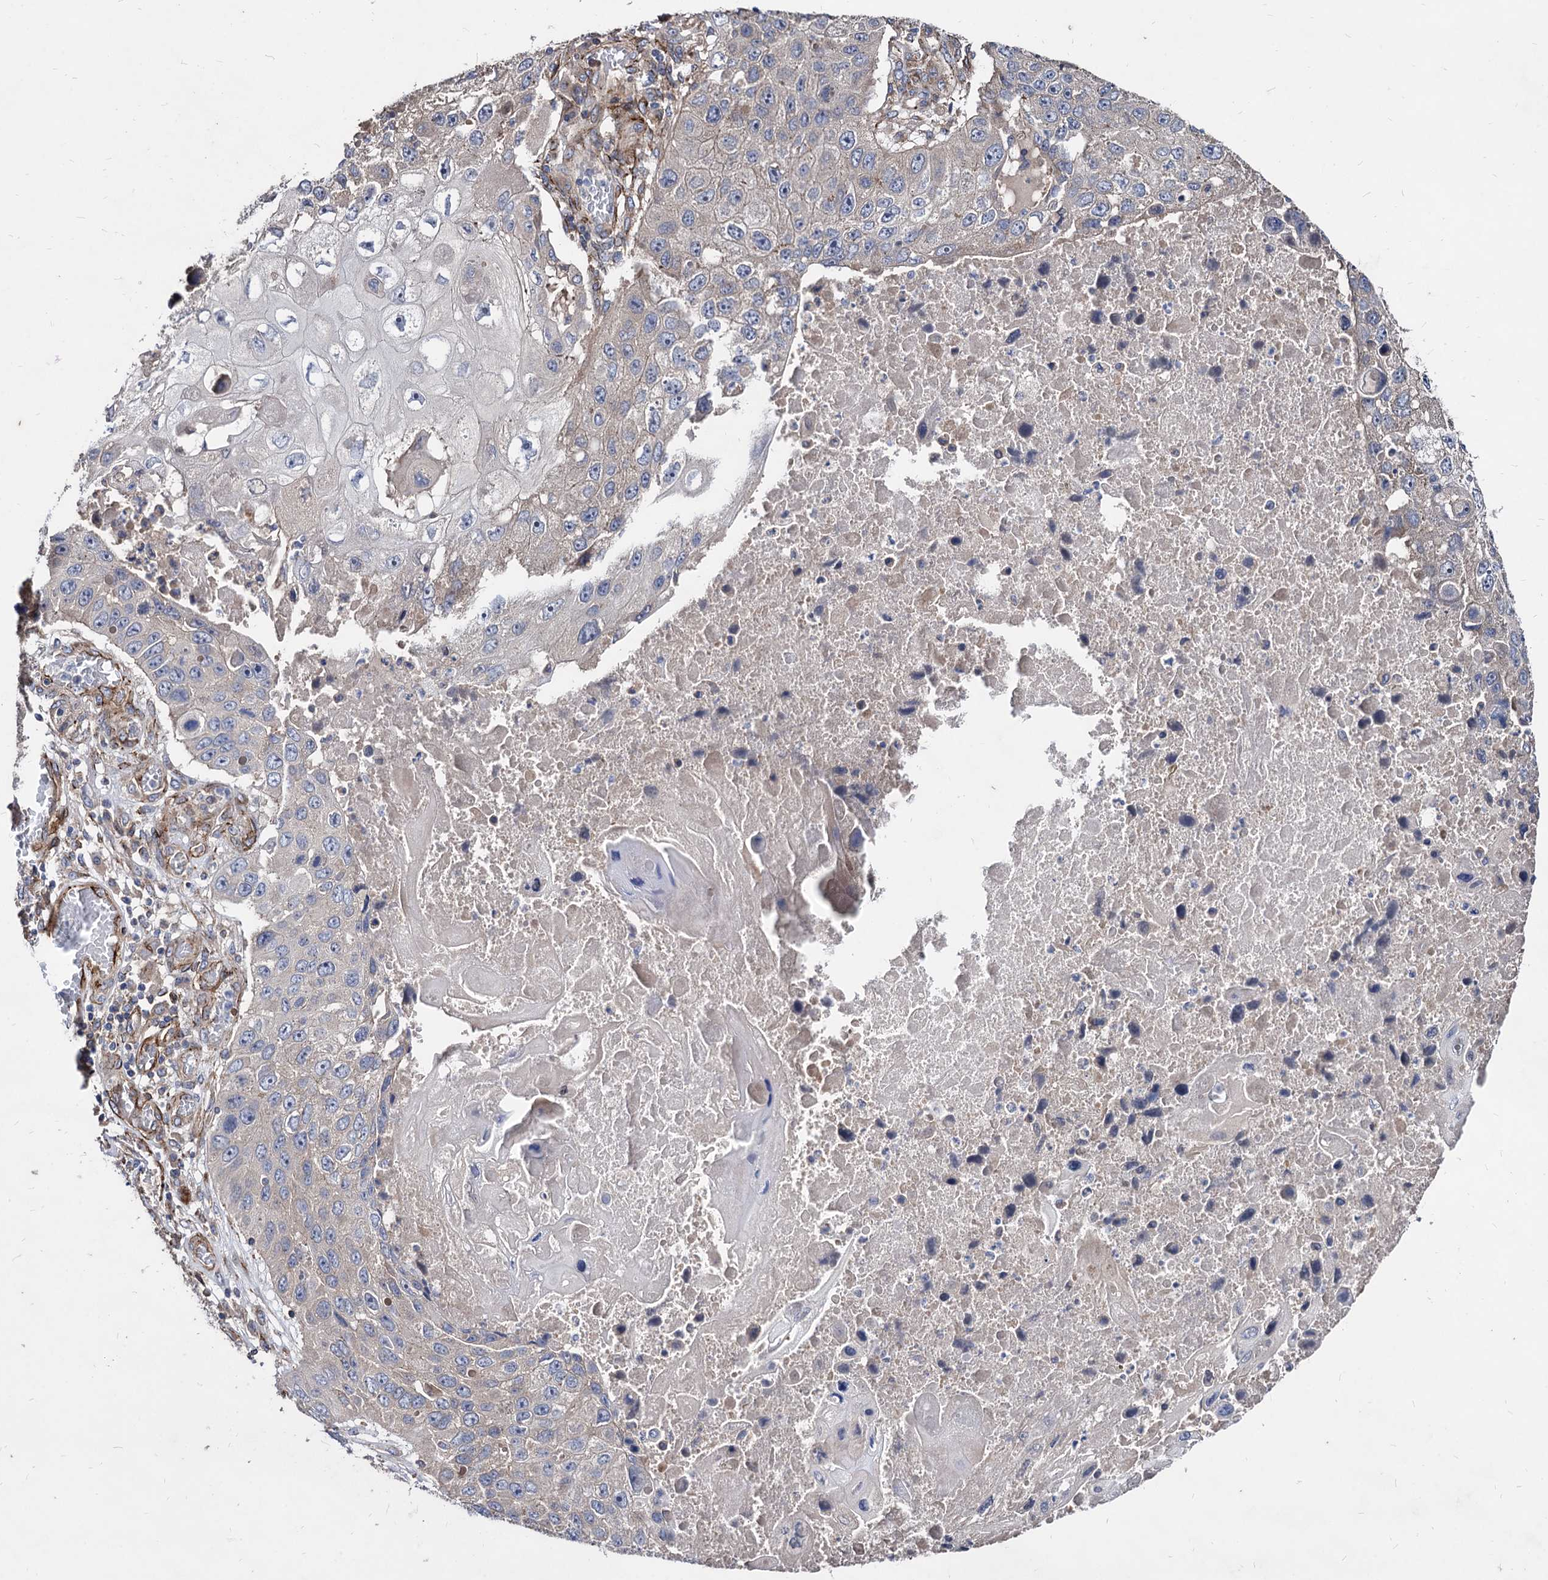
{"staining": {"intensity": "weak", "quantity": "<25%", "location": "cytoplasmic/membranous"}, "tissue": "lung cancer", "cell_type": "Tumor cells", "image_type": "cancer", "snomed": [{"axis": "morphology", "description": "Squamous cell carcinoma, NOS"}, {"axis": "topography", "description": "Lung"}], "caption": "Micrograph shows no significant protein expression in tumor cells of lung squamous cell carcinoma.", "gene": "WDR11", "patient": {"sex": "male", "age": 61}}